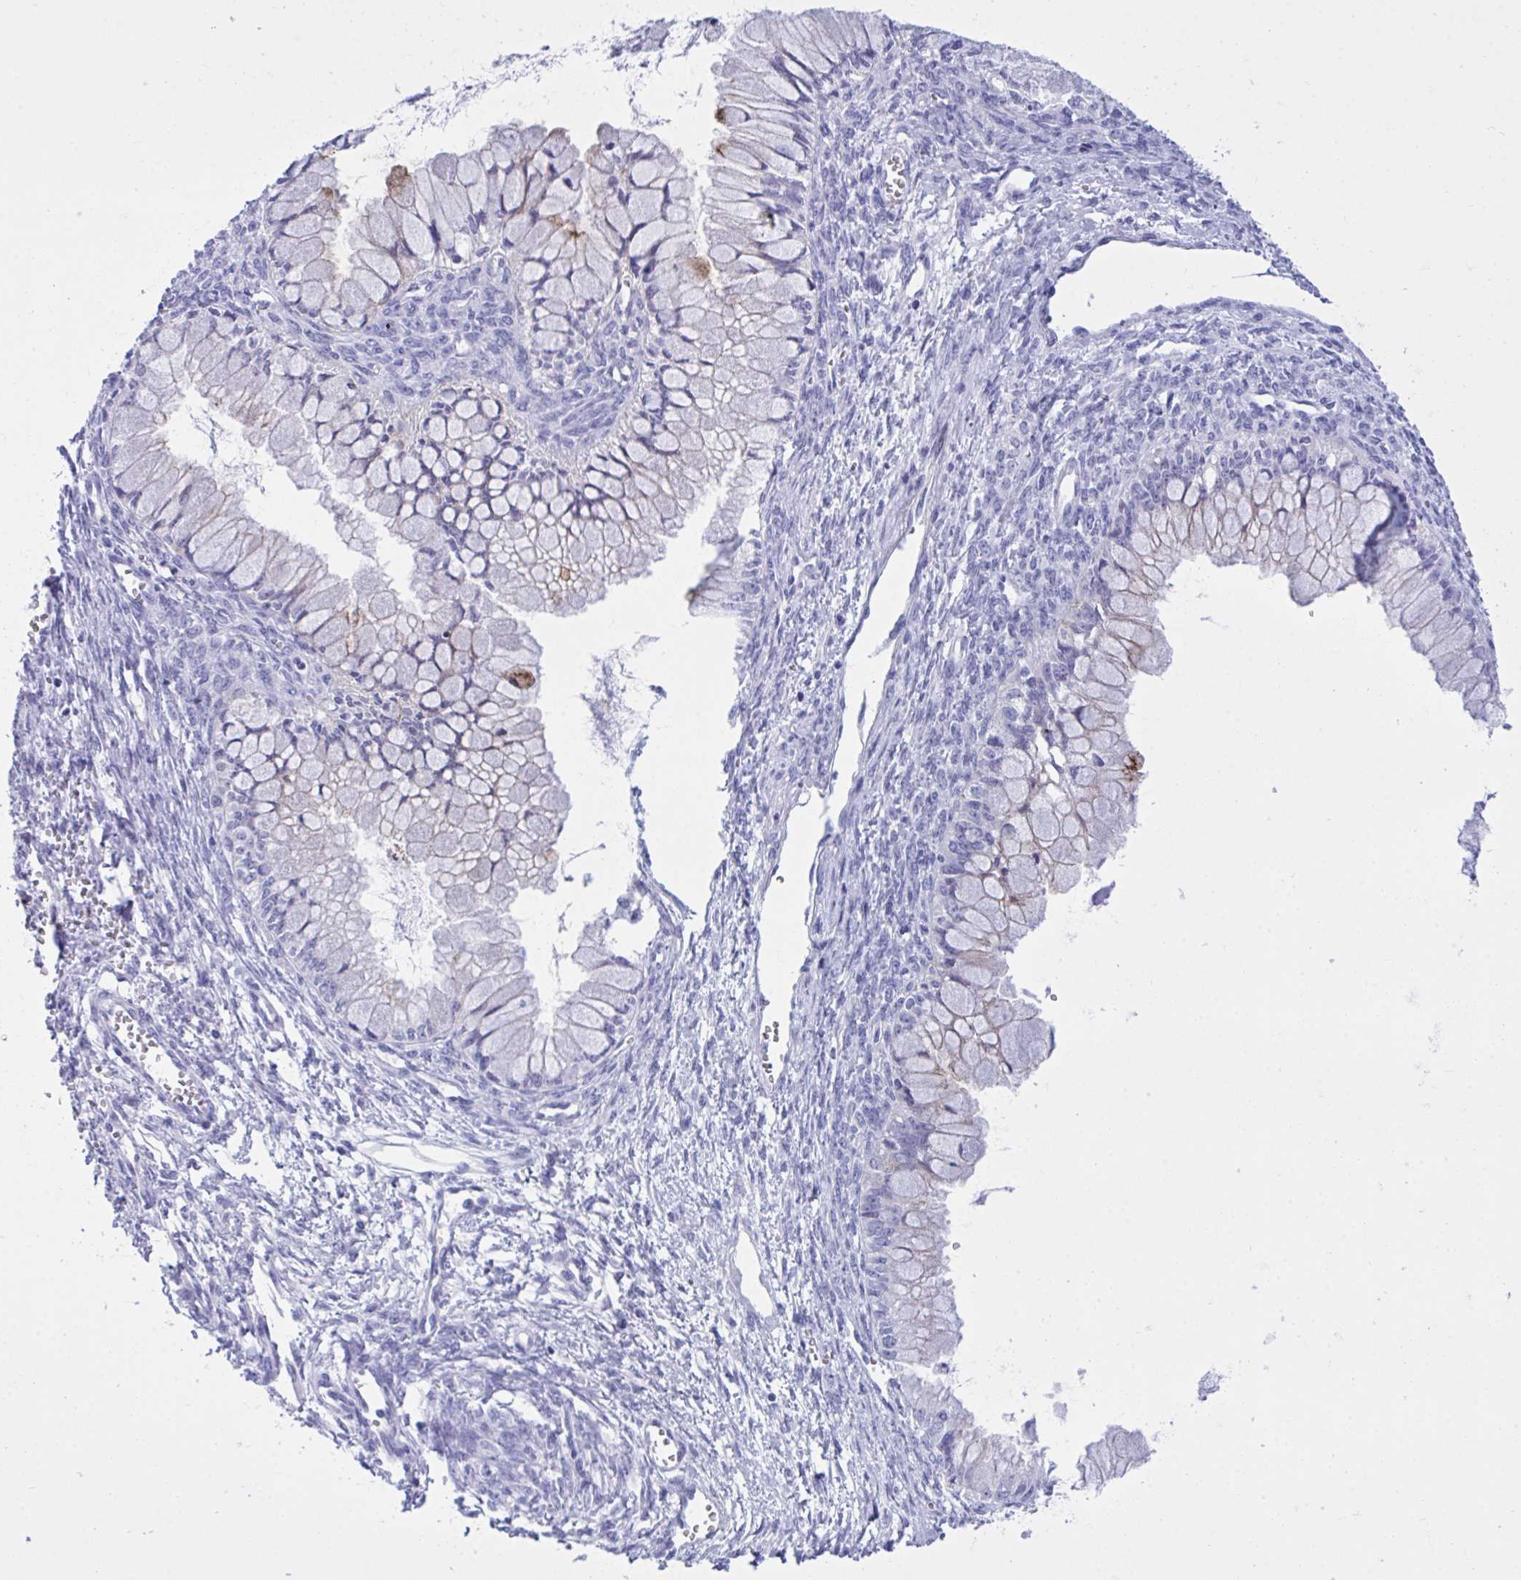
{"staining": {"intensity": "negative", "quantity": "none", "location": "none"}, "tissue": "ovarian cancer", "cell_type": "Tumor cells", "image_type": "cancer", "snomed": [{"axis": "morphology", "description": "Cystadenocarcinoma, mucinous, NOS"}, {"axis": "topography", "description": "Ovary"}], "caption": "Human ovarian cancer (mucinous cystadenocarcinoma) stained for a protein using IHC shows no staining in tumor cells.", "gene": "BEX5", "patient": {"sex": "female", "age": 34}}